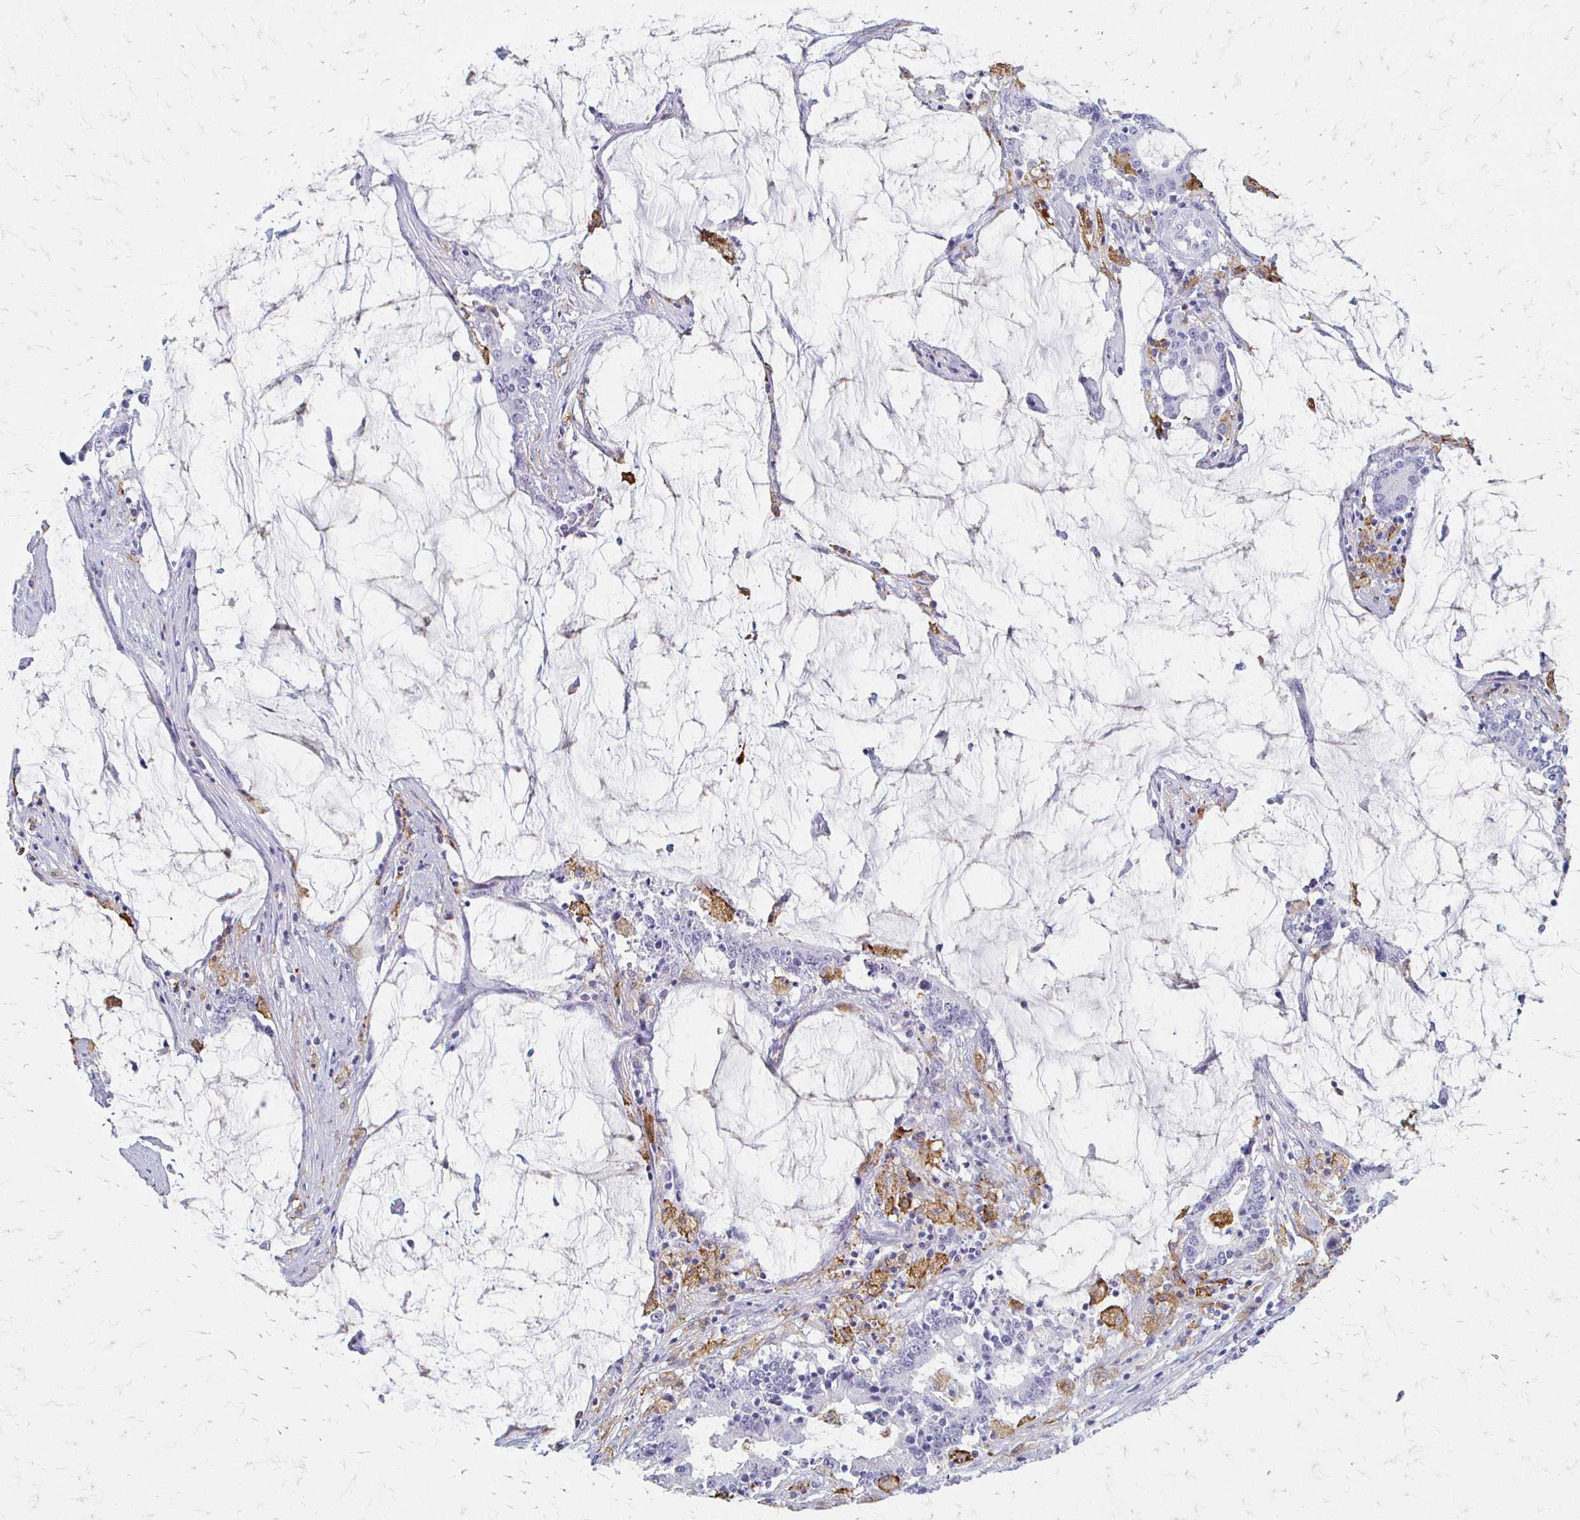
{"staining": {"intensity": "negative", "quantity": "none", "location": "none"}, "tissue": "stomach cancer", "cell_type": "Tumor cells", "image_type": "cancer", "snomed": [{"axis": "morphology", "description": "Adenocarcinoma, NOS"}, {"axis": "topography", "description": "Stomach, upper"}], "caption": "There is no significant expression in tumor cells of stomach adenocarcinoma.", "gene": "ACP5", "patient": {"sex": "male", "age": 68}}